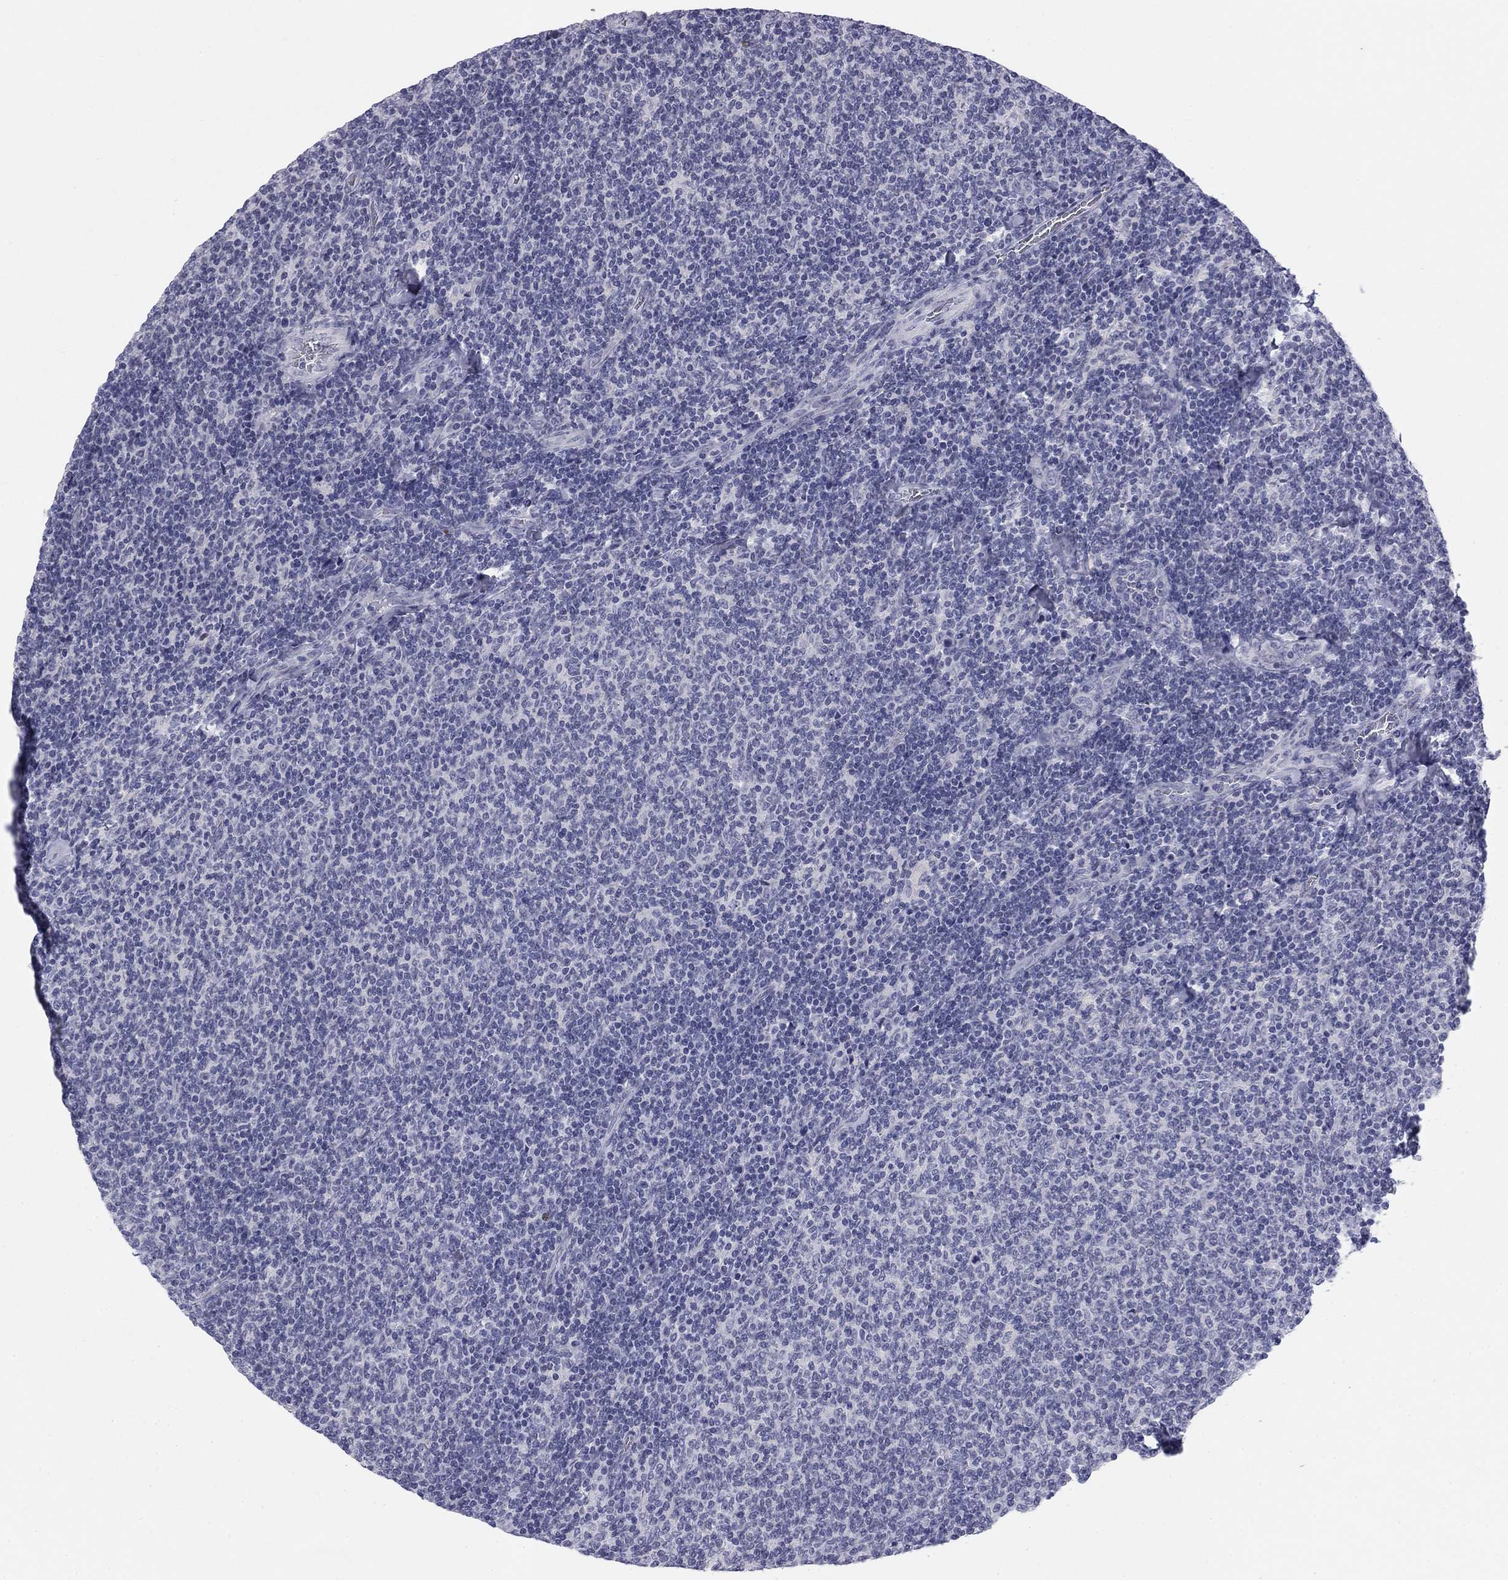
{"staining": {"intensity": "negative", "quantity": "none", "location": "none"}, "tissue": "lymphoma", "cell_type": "Tumor cells", "image_type": "cancer", "snomed": [{"axis": "morphology", "description": "Malignant lymphoma, non-Hodgkin's type, Low grade"}, {"axis": "topography", "description": "Lymph node"}], "caption": "This is an immunohistochemistry image of human lymphoma. There is no expression in tumor cells.", "gene": "TFAP2B", "patient": {"sex": "male", "age": 52}}